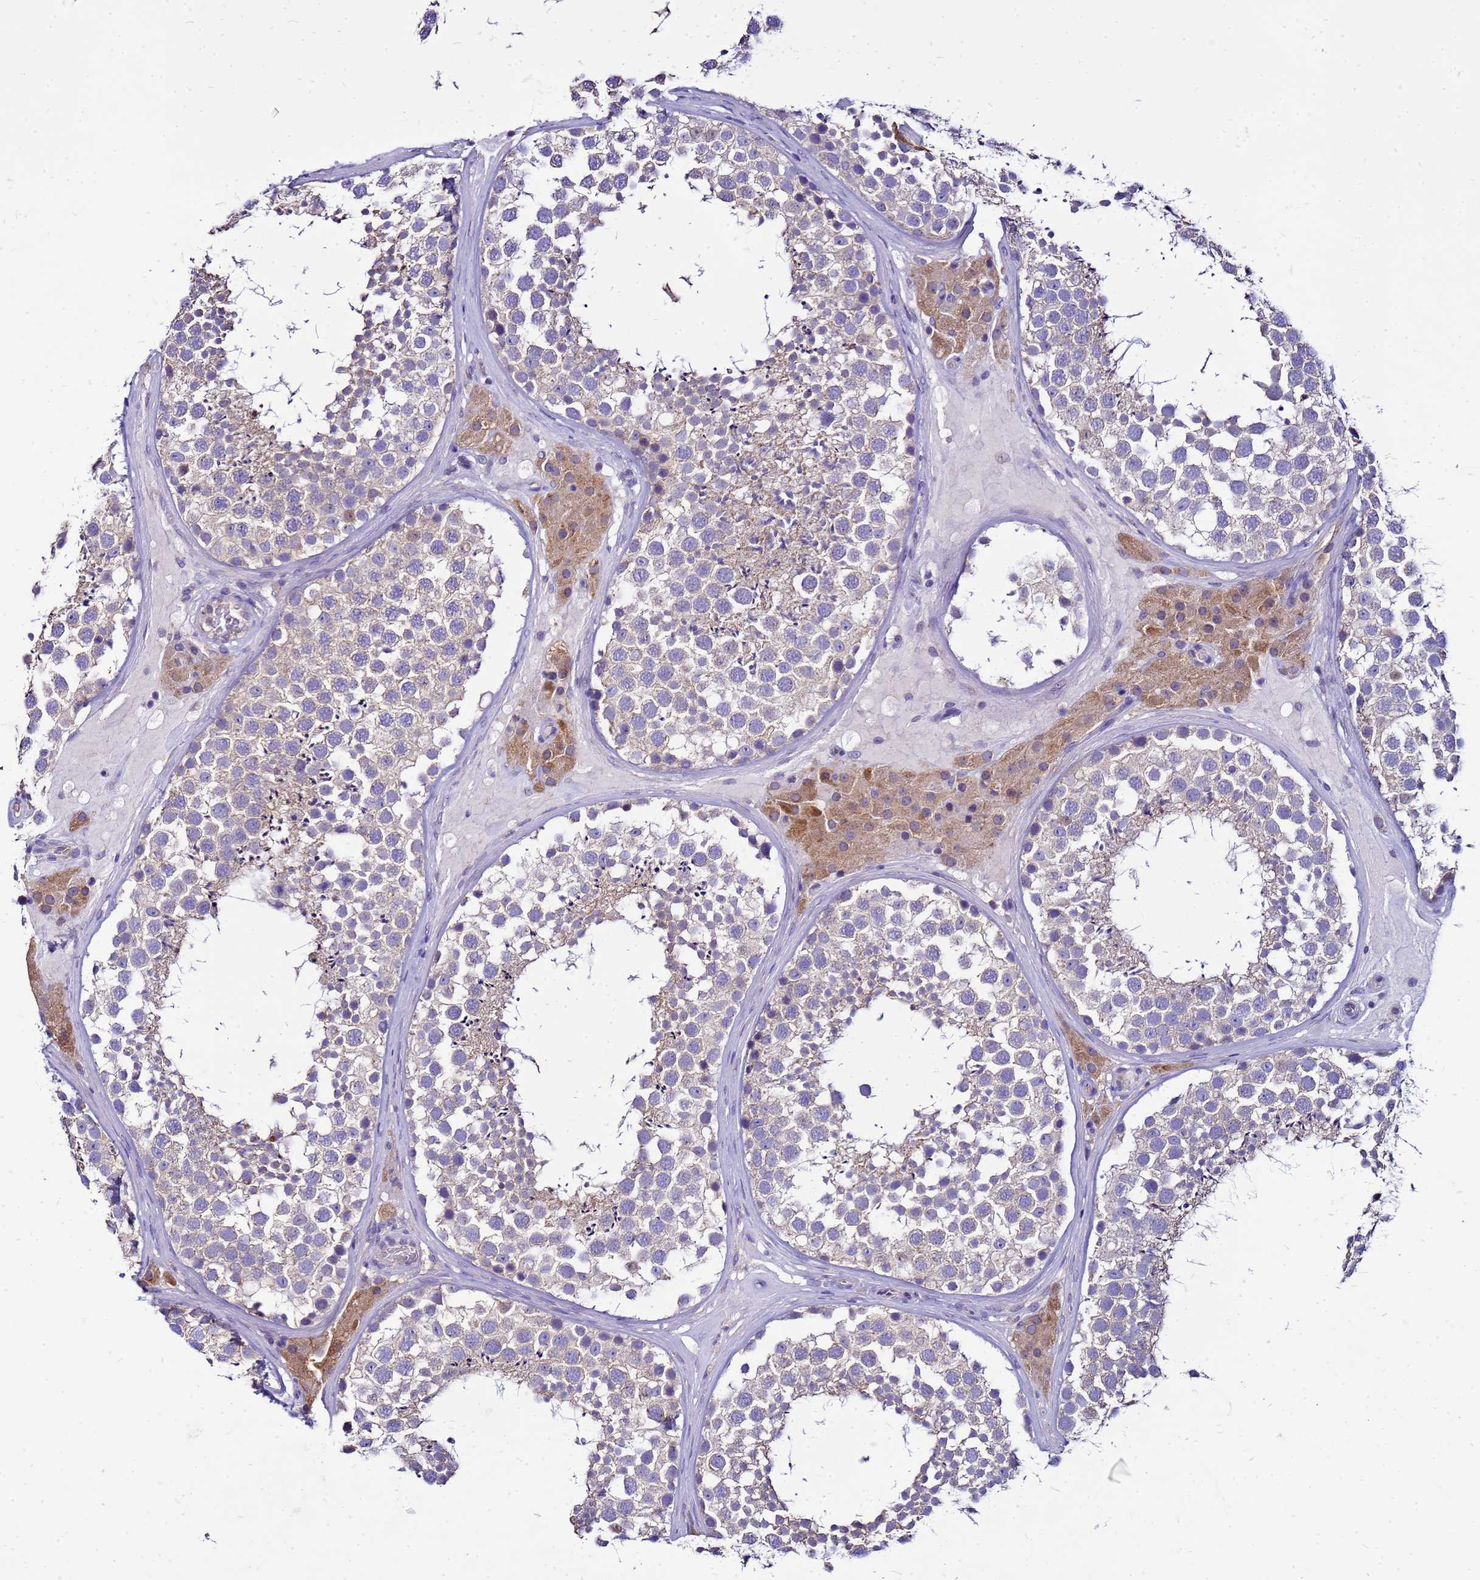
{"staining": {"intensity": "weak", "quantity": ">75%", "location": "cytoplasmic/membranous"}, "tissue": "testis", "cell_type": "Cells in seminiferous ducts", "image_type": "normal", "snomed": [{"axis": "morphology", "description": "Normal tissue, NOS"}, {"axis": "topography", "description": "Testis"}], "caption": "Immunohistochemistry histopathology image of unremarkable testis: human testis stained using immunohistochemistry demonstrates low levels of weak protein expression localized specifically in the cytoplasmic/membranous of cells in seminiferous ducts, appearing as a cytoplasmic/membranous brown color.", "gene": "PKD1", "patient": {"sex": "male", "age": 46}}